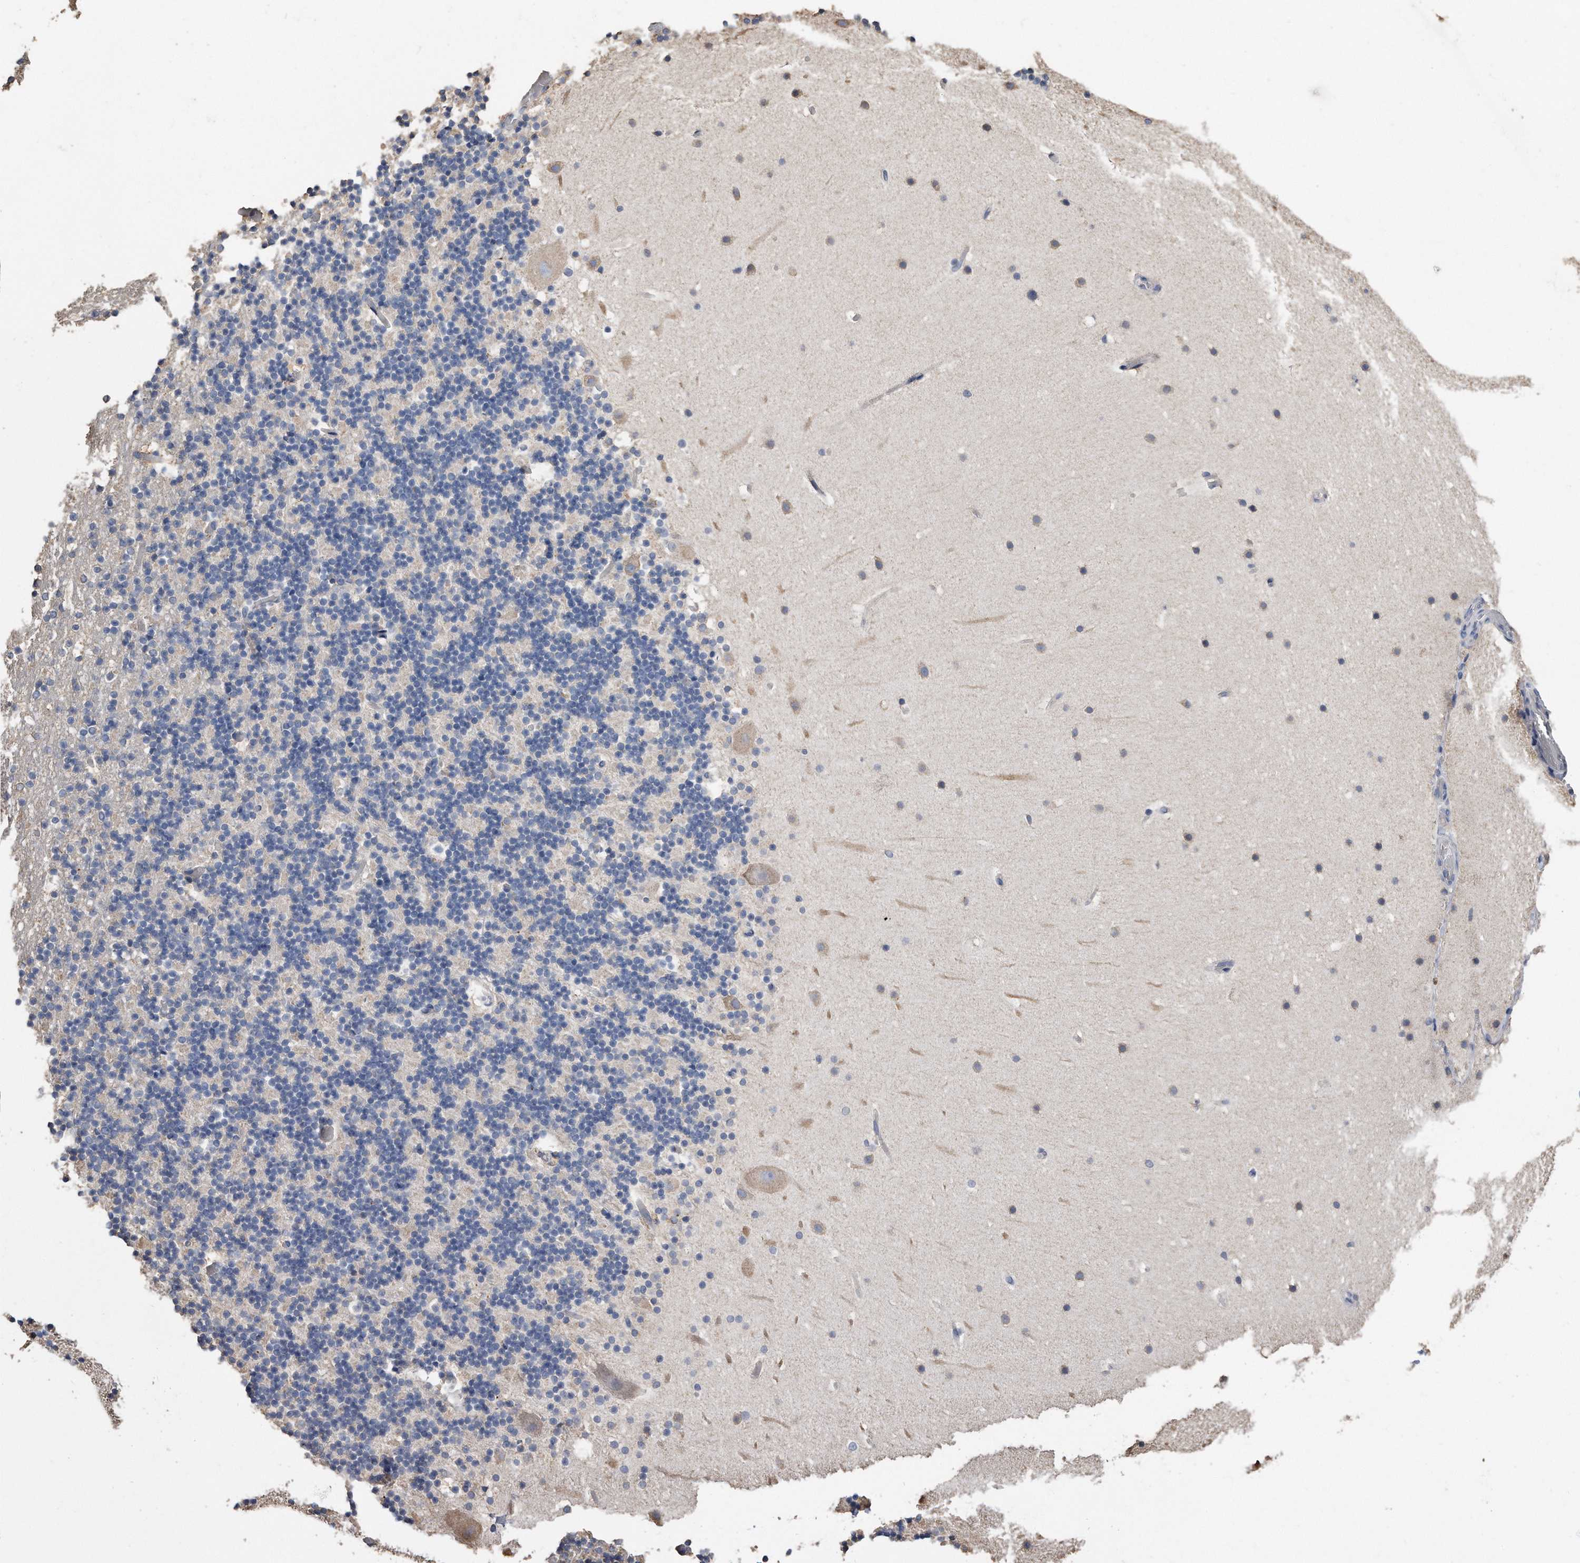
{"staining": {"intensity": "negative", "quantity": "none", "location": "none"}, "tissue": "cerebellum", "cell_type": "Cells in granular layer", "image_type": "normal", "snomed": [{"axis": "morphology", "description": "Normal tissue, NOS"}, {"axis": "topography", "description": "Cerebellum"}], "caption": "IHC photomicrograph of benign cerebellum stained for a protein (brown), which displays no staining in cells in granular layer.", "gene": "CDCP1", "patient": {"sex": "male", "age": 57}}